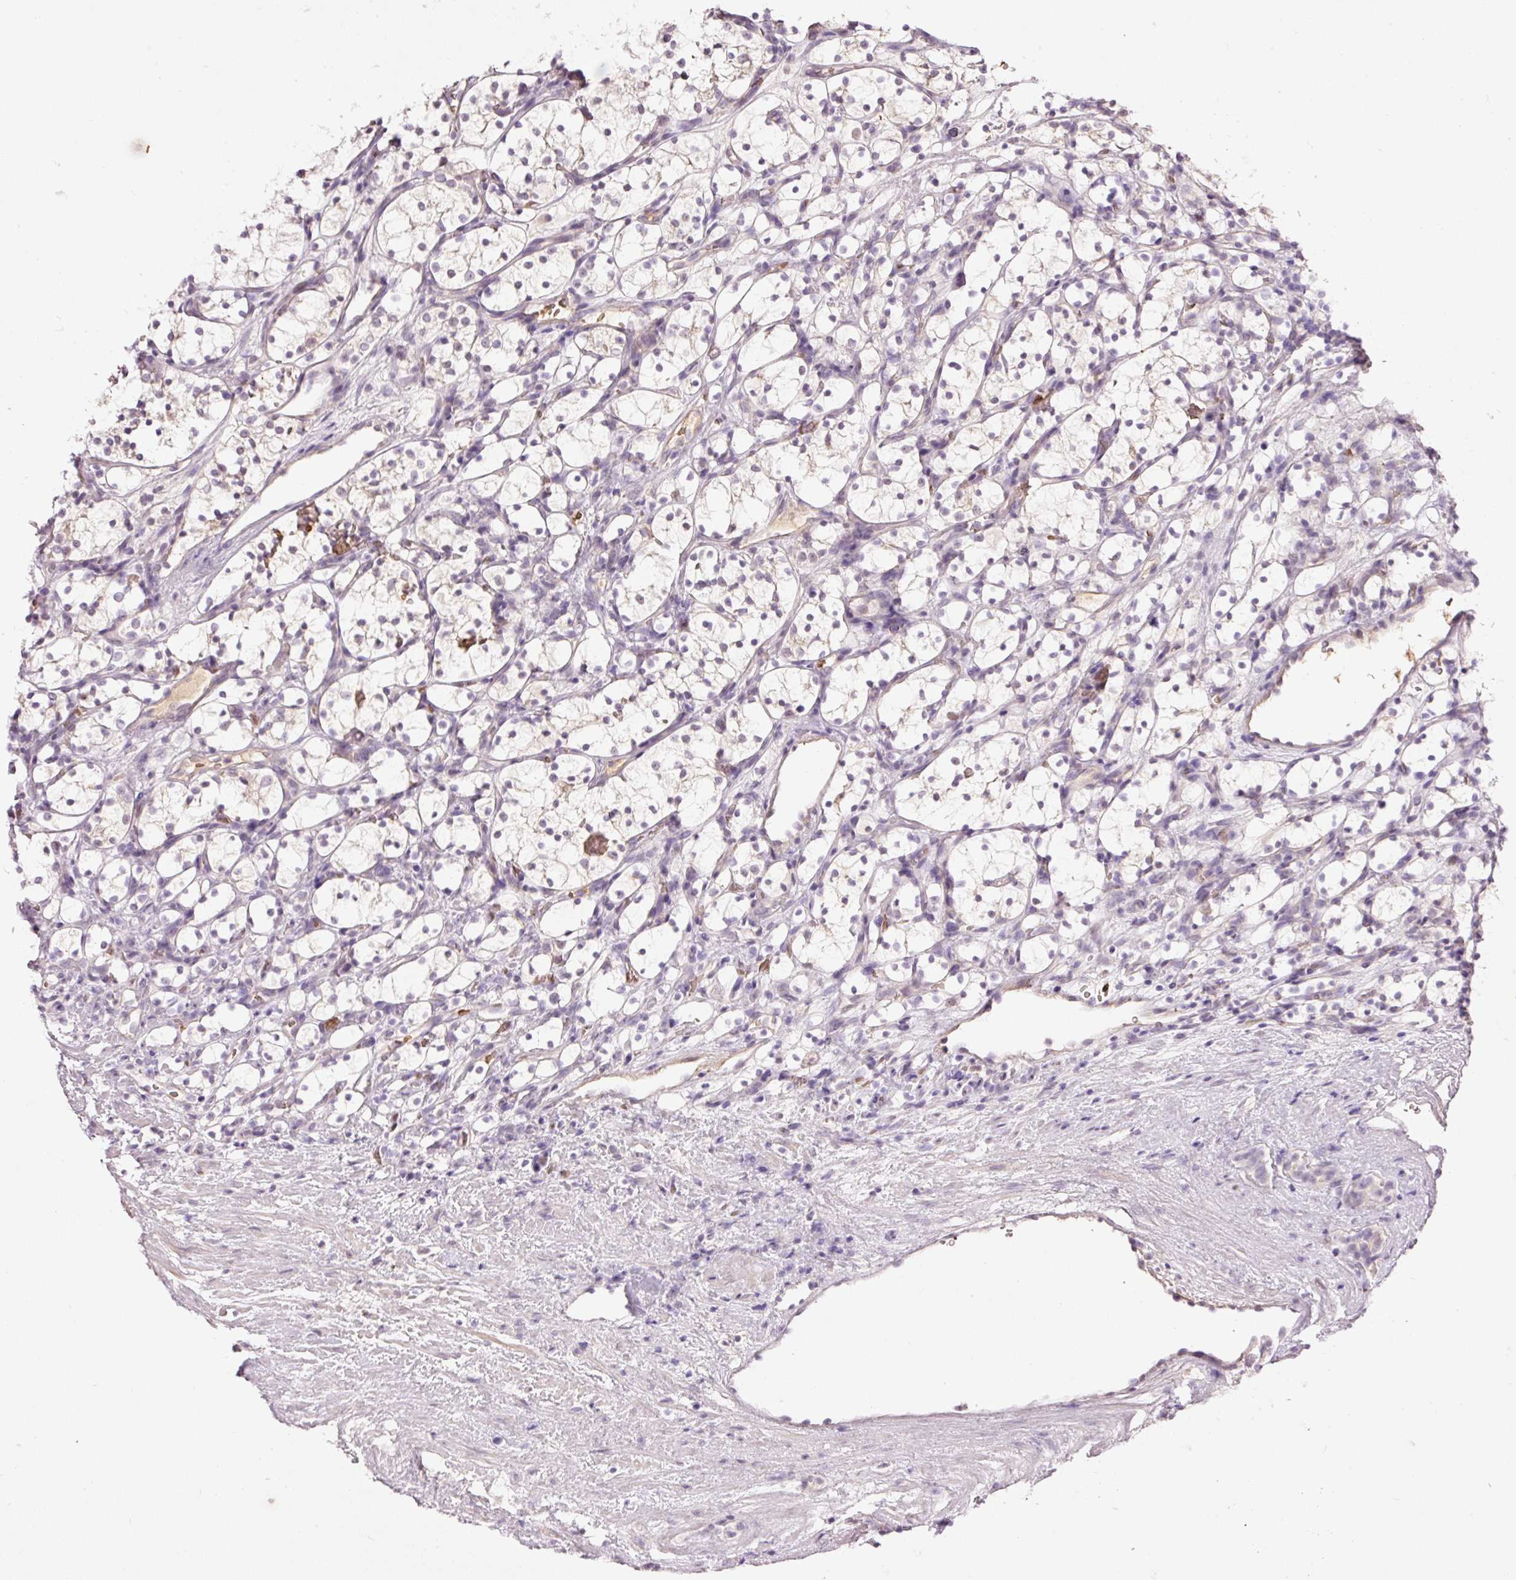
{"staining": {"intensity": "negative", "quantity": "none", "location": "none"}, "tissue": "renal cancer", "cell_type": "Tumor cells", "image_type": "cancer", "snomed": [{"axis": "morphology", "description": "Adenocarcinoma, NOS"}, {"axis": "topography", "description": "Kidney"}], "caption": "Image shows no significant protein positivity in tumor cells of renal cancer.", "gene": "LY6G6D", "patient": {"sex": "female", "age": 69}}